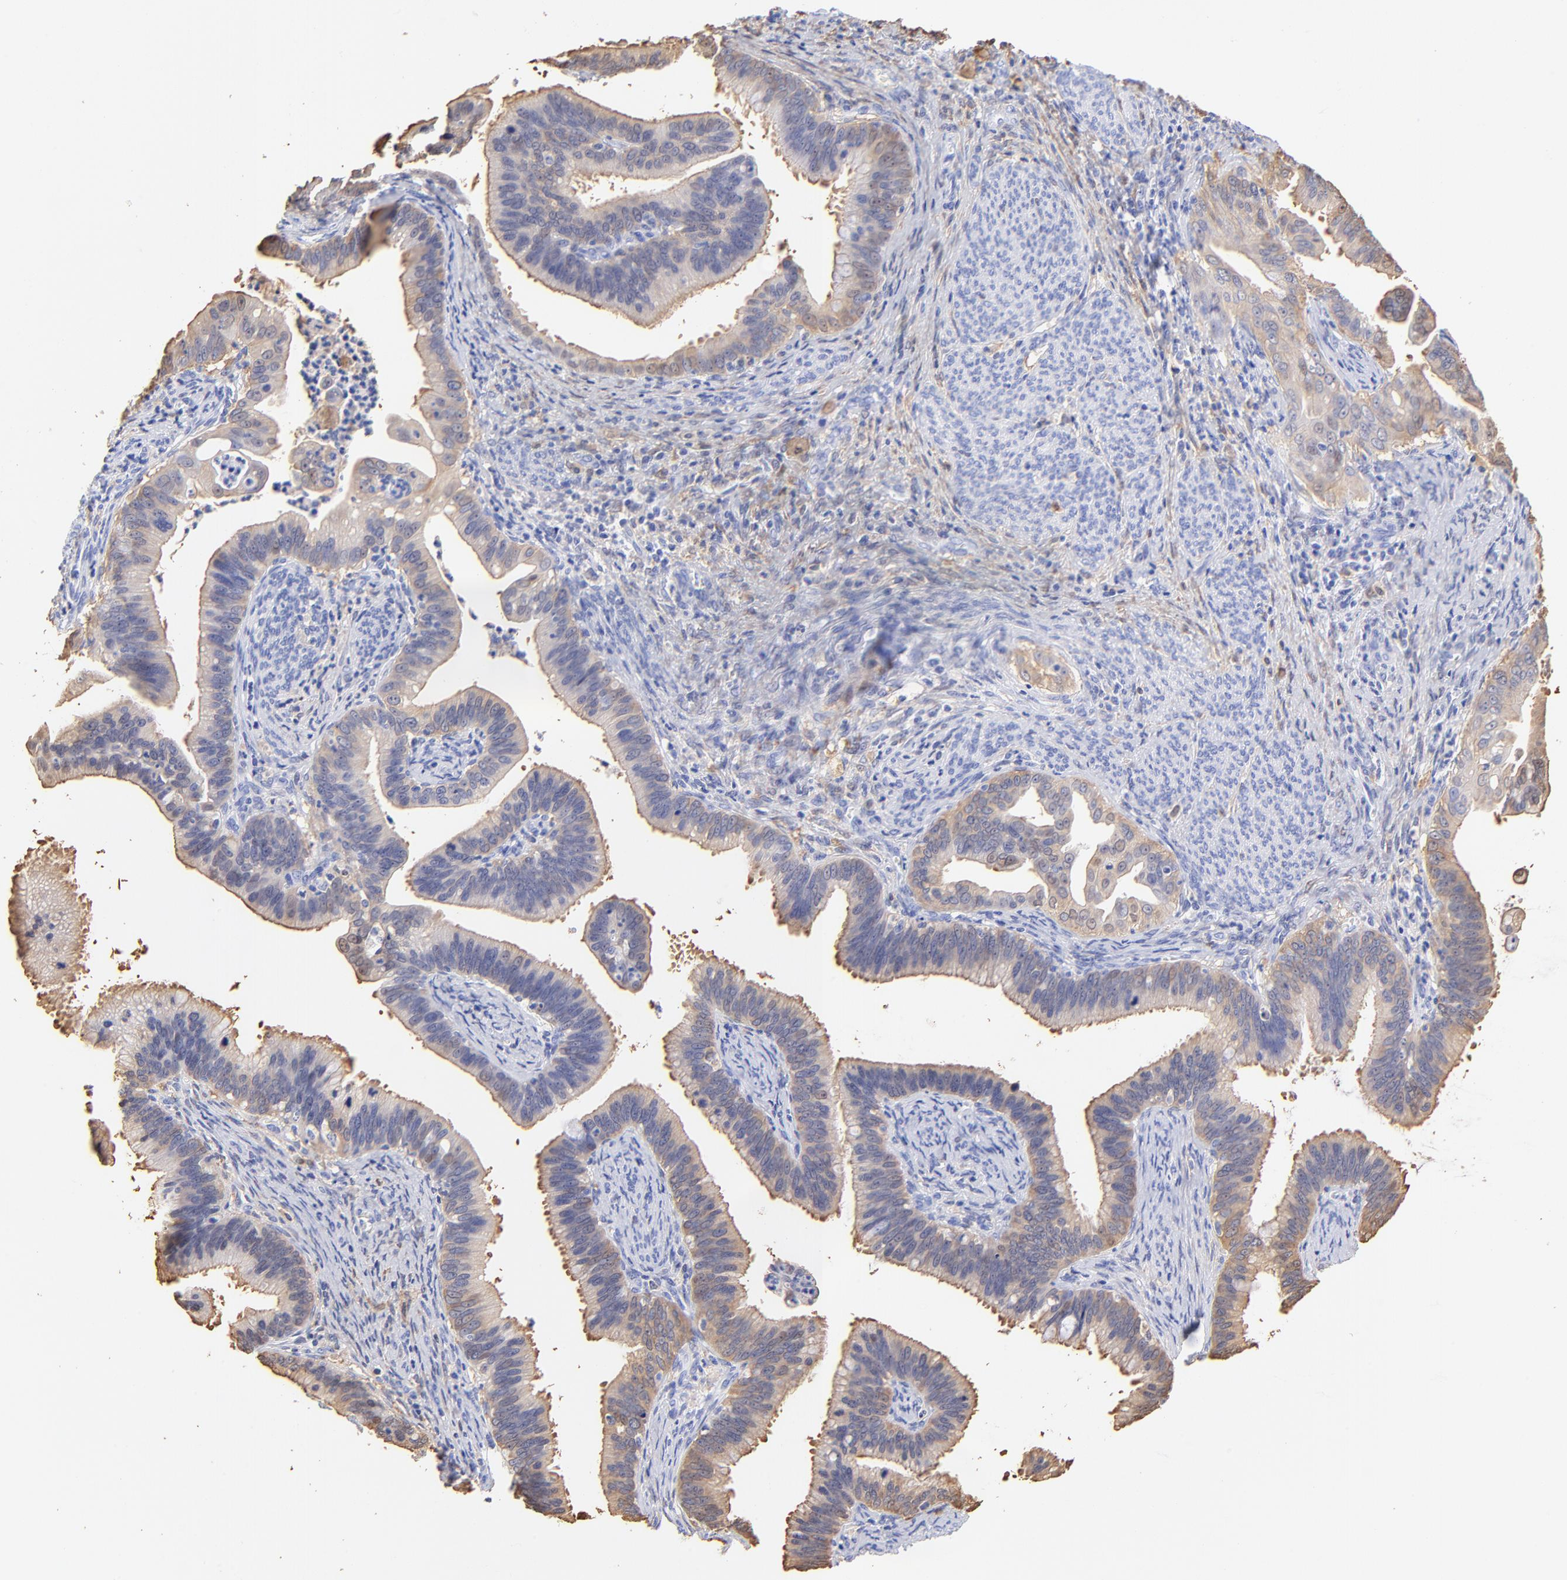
{"staining": {"intensity": "negative", "quantity": "none", "location": "none"}, "tissue": "cervical cancer", "cell_type": "Tumor cells", "image_type": "cancer", "snomed": [{"axis": "morphology", "description": "Adenocarcinoma, NOS"}, {"axis": "topography", "description": "Cervix"}], "caption": "A micrograph of adenocarcinoma (cervical) stained for a protein reveals no brown staining in tumor cells.", "gene": "ALDH1A1", "patient": {"sex": "female", "age": 47}}